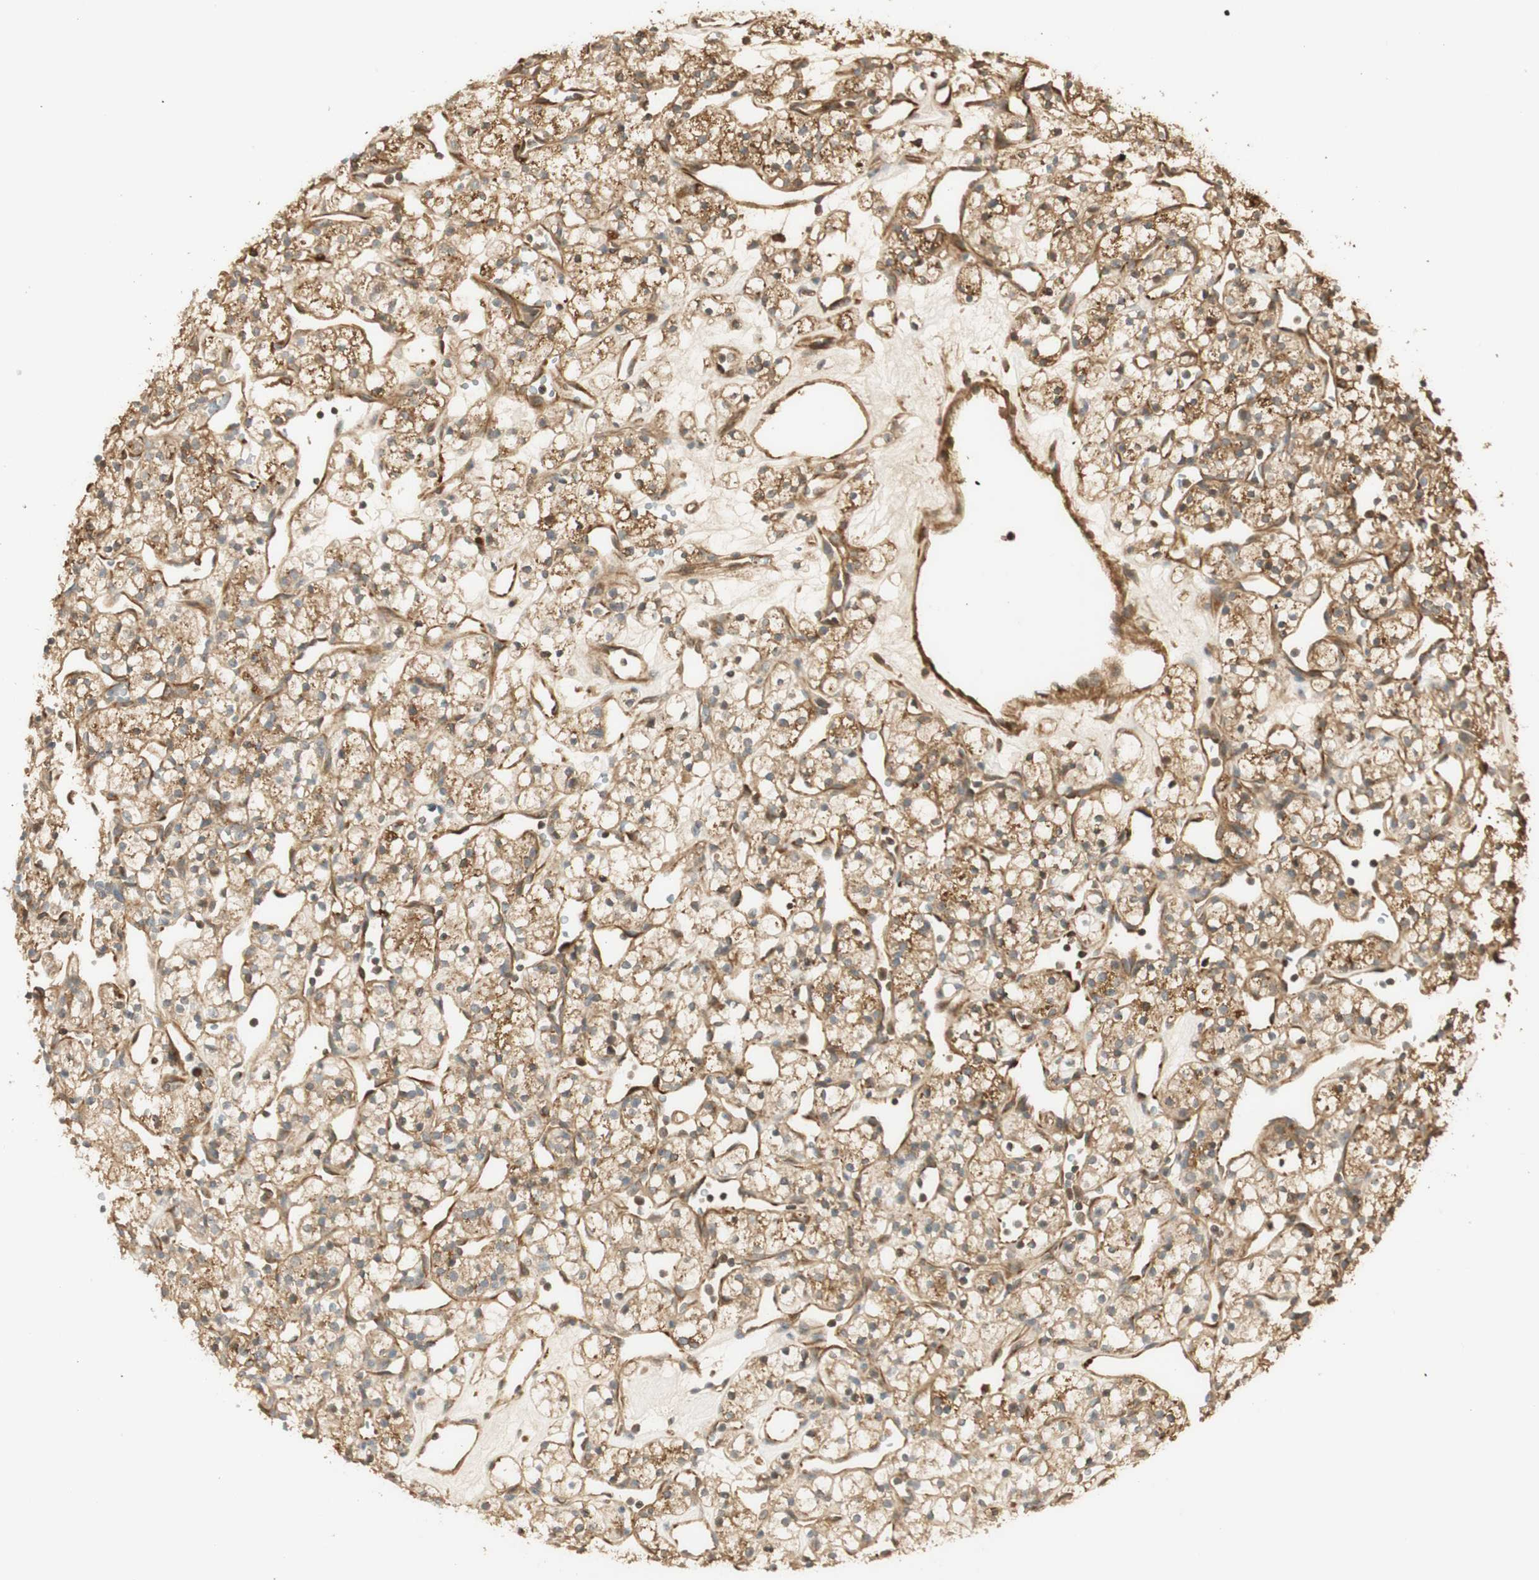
{"staining": {"intensity": "moderate", "quantity": ">75%", "location": "cytoplasmic/membranous"}, "tissue": "renal cancer", "cell_type": "Tumor cells", "image_type": "cancer", "snomed": [{"axis": "morphology", "description": "Adenocarcinoma, NOS"}, {"axis": "topography", "description": "Kidney"}], "caption": "Immunohistochemical staining of adenocarcinoma (renal) shows moderate cytoplasmic/membranous protein expression in about >75% of tumor cells.", "gene": "AGER", "patient": {"sex": "female", "age": 60}}